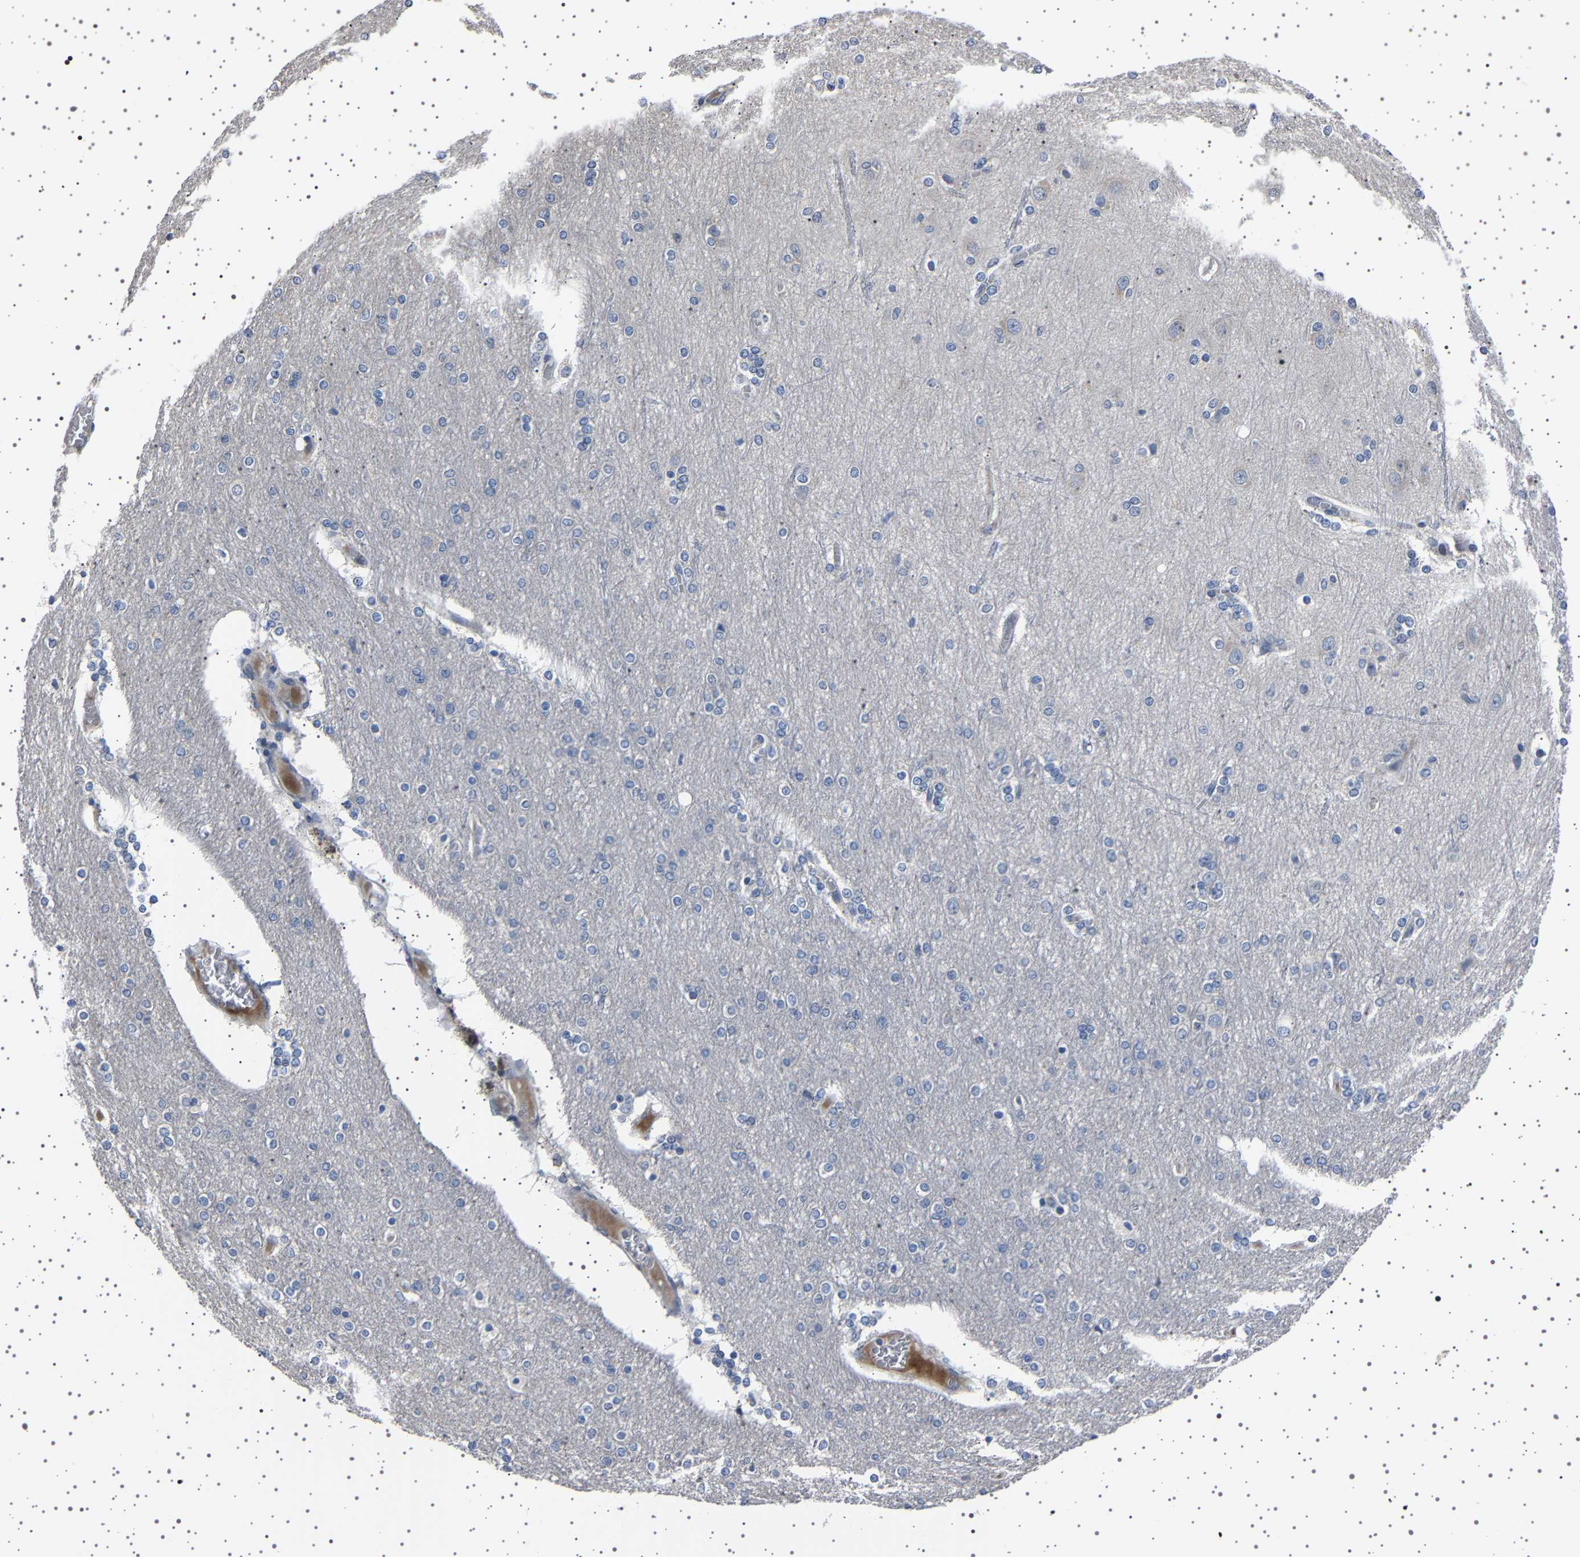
{"staining": {"intensity": "negative", "quantity": "none", "location": "none"}, "tissue": "cerebral cortex", "cell_type": "Endothelial cells", "image_type": "normal", "snomed": [{"axis": "morphology", "description": "Normal tissue, NOS"}, {"axis": "topography", "description": "Cerebral cortex"}], "caption": "Immunohistochemical staining of unremarkable cerebral cortex displays no significant staining in endothelial cells. Nuclei are stained in blue.", "gene": "IL10RB", "patient": {"sex": "female", "age": 54}}